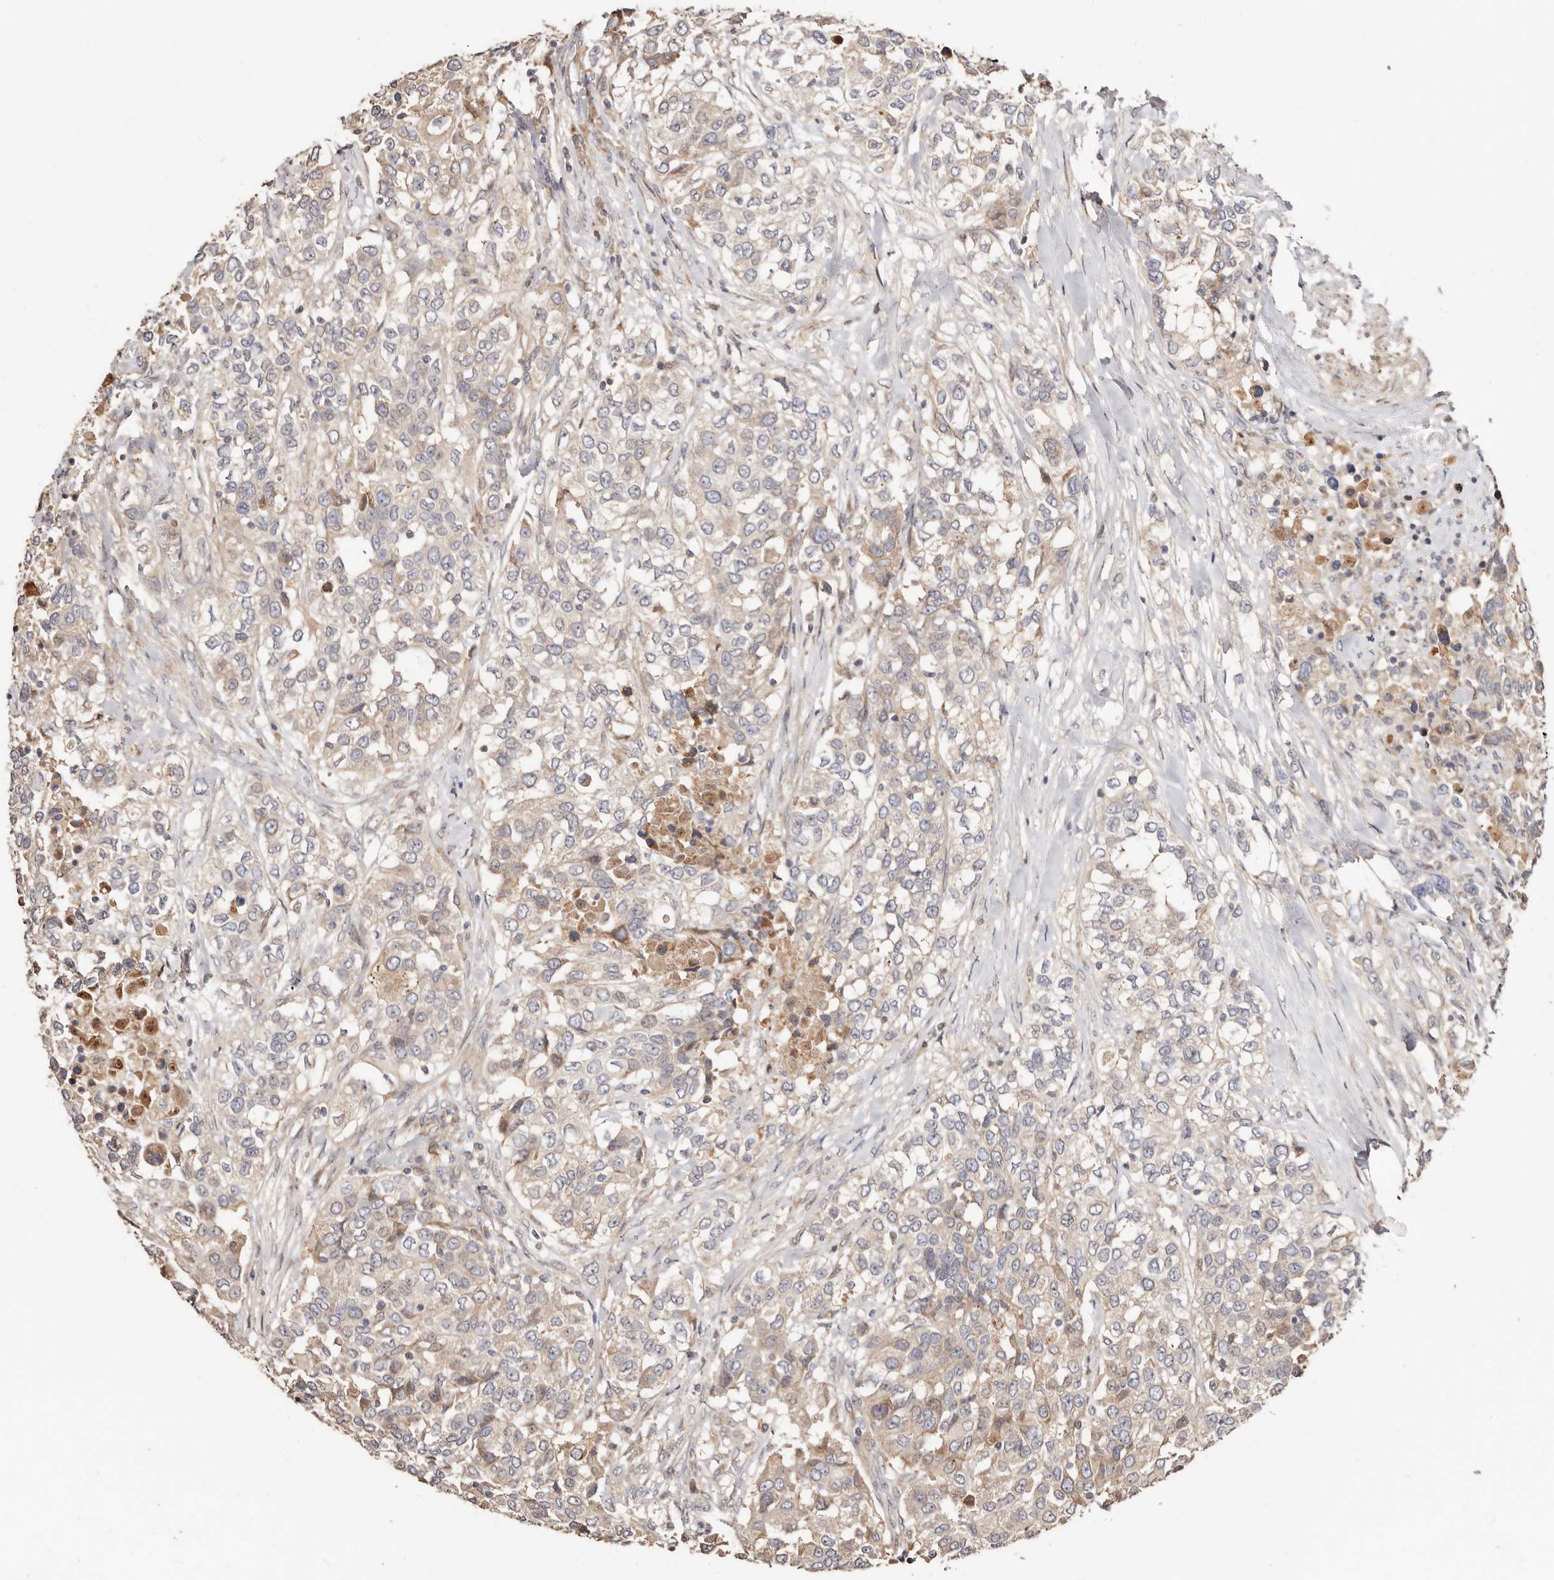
{"staining": {"intensity": "moderate", "quantity": "<25%", "location": "cytoplasmic/membranous"}, "tissue": "urothelial cancer", "cell_type": "Tumor cells", "image_type": "cancer", "snomed": [{"axis": "morphology", "description": "Urothelial carcinoma, High grade"}, {"axis": "topography", "description": "Urinary bladder"}], "caption": "Protein expression analysis of human urothelial cancer reveals moderate cytoplasmic/membranous staining in about <25% of tumor cells. The staining is performed using DAB (3,3'-diaminobenzidine) brown chromogen to label protein expression. The nuclei are counter-stained blue using hematoxylin.", "gene": "APOL6", "patient": {"sex": "female", "age": 80}}